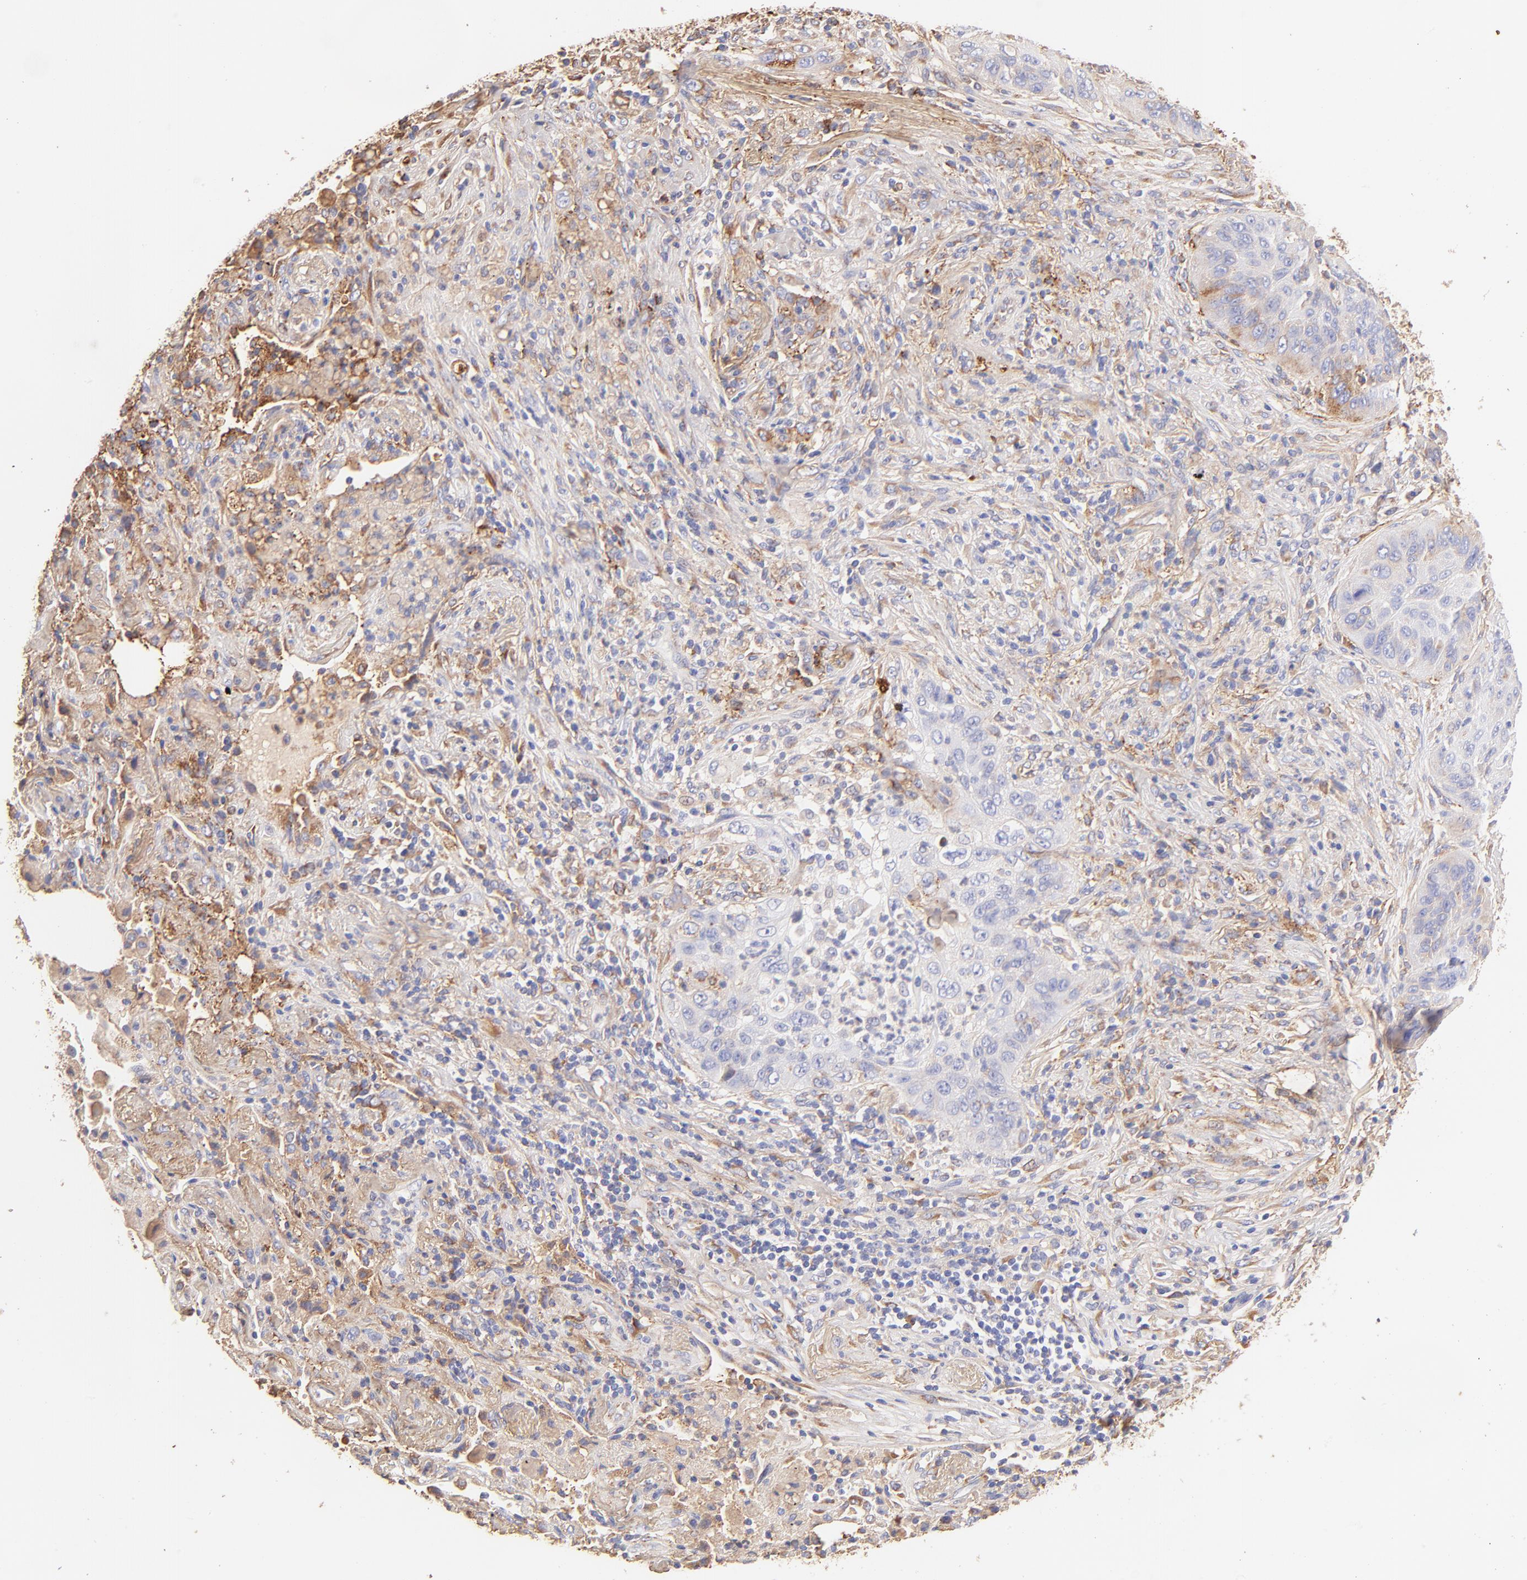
{"staining": {"intensity": "weak", "quantity": "<25%", "location": "cytoplasmic/membranous"}, "tissue": "lung cancer", "cell_type": "Tumor cells", "image_type": "cancer", "snomed": [{"axis": "morphology", "description": "Squamous cell carcinoma, NOS"}, {"axis": "topography", "description": "Lung"}], "caption": "DAB (3,3'-diaminobenzidine) immunohistochemical staining of lung cancer (squamous cell carcinoma) demonstrates no significant positivity in tumor cells.", "gene": "BGN", "patient": {"sex": "female", "age": 67}}